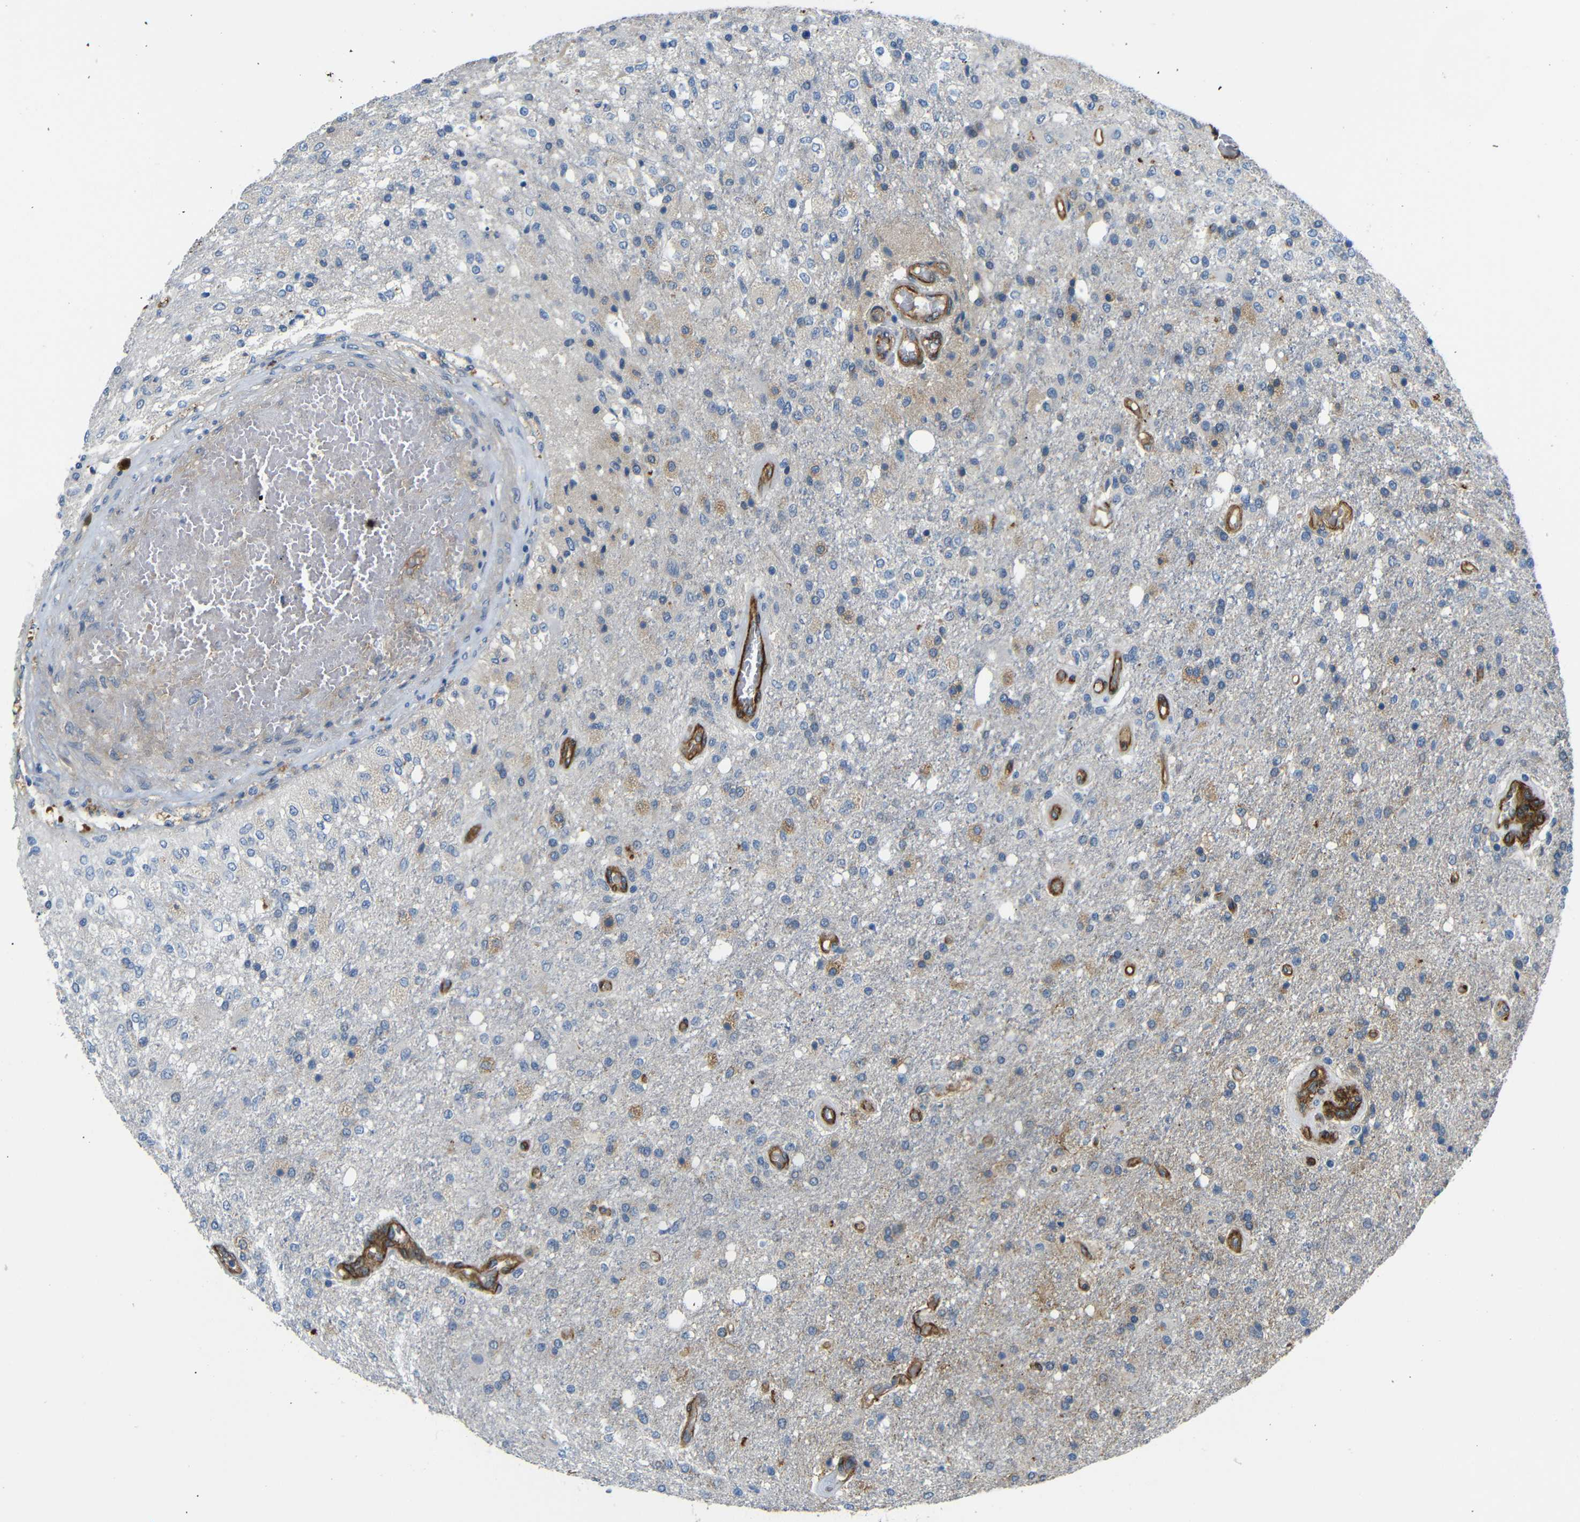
{"staining": {"intensity": "weak", "quantity": "<25%", "location": "cytoplasmic/membranous"}, "tissue": "glioma", "cell_type": "Tumor cells", "image_type": "cancer", "snomed": [{"axis": "morphology", "description": "Normal tissue, NOS"}, {"axis": "morphology", "description": "Glioma, malignant, High grade"}, {"axis": "topography", "description": "Cerebral cortex"}], "caption": "Immunohistochemistry (IHC) of glioma shows no expression in tumor cells.", "gene": "MYO1B", "patient": {"sex": "male", "age": 77}}